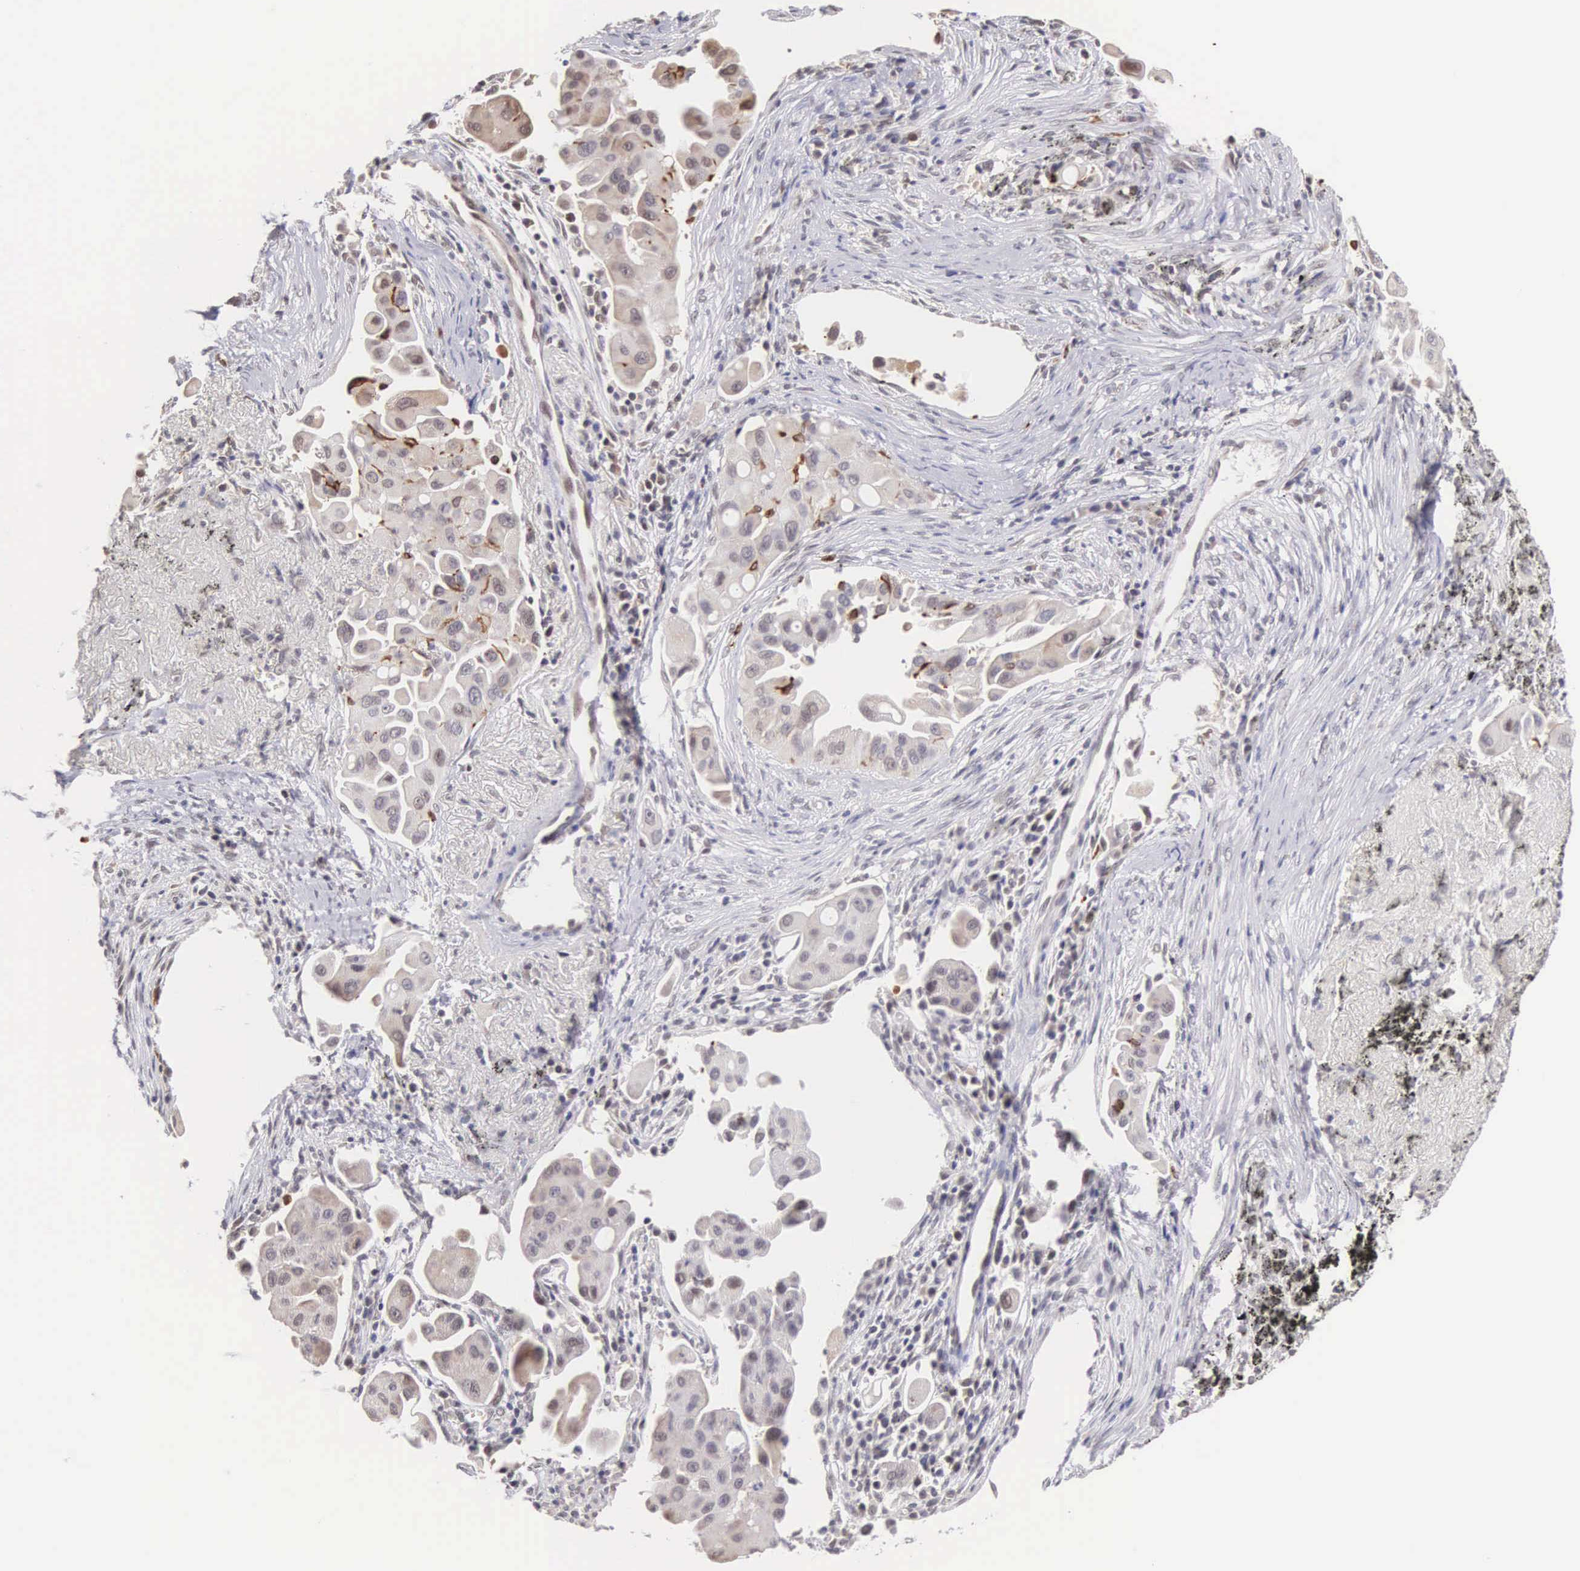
{"staining": {"intensity": "moderate", "quantity": "<25%", "location": "nuclear"}, "tissue": "lung cancer", "cell_type": "Tumor cells", "image_type": "cancer", "snomed": [{"axis": "morphology", "description": "Adenocarcinoma, NOS"}, {"axis": "topography", "description": "Lung"}], "caption": "The histopathology image shows immunohistochemical staining of lung cancer. There is moderate nuclear staining is identified in about <25% of tumor cells. The protein is shown in brown color, while the nuclei are stained blue.", "gene": "HMGXB4", "patient": {"sex": "male", "age": 68}}